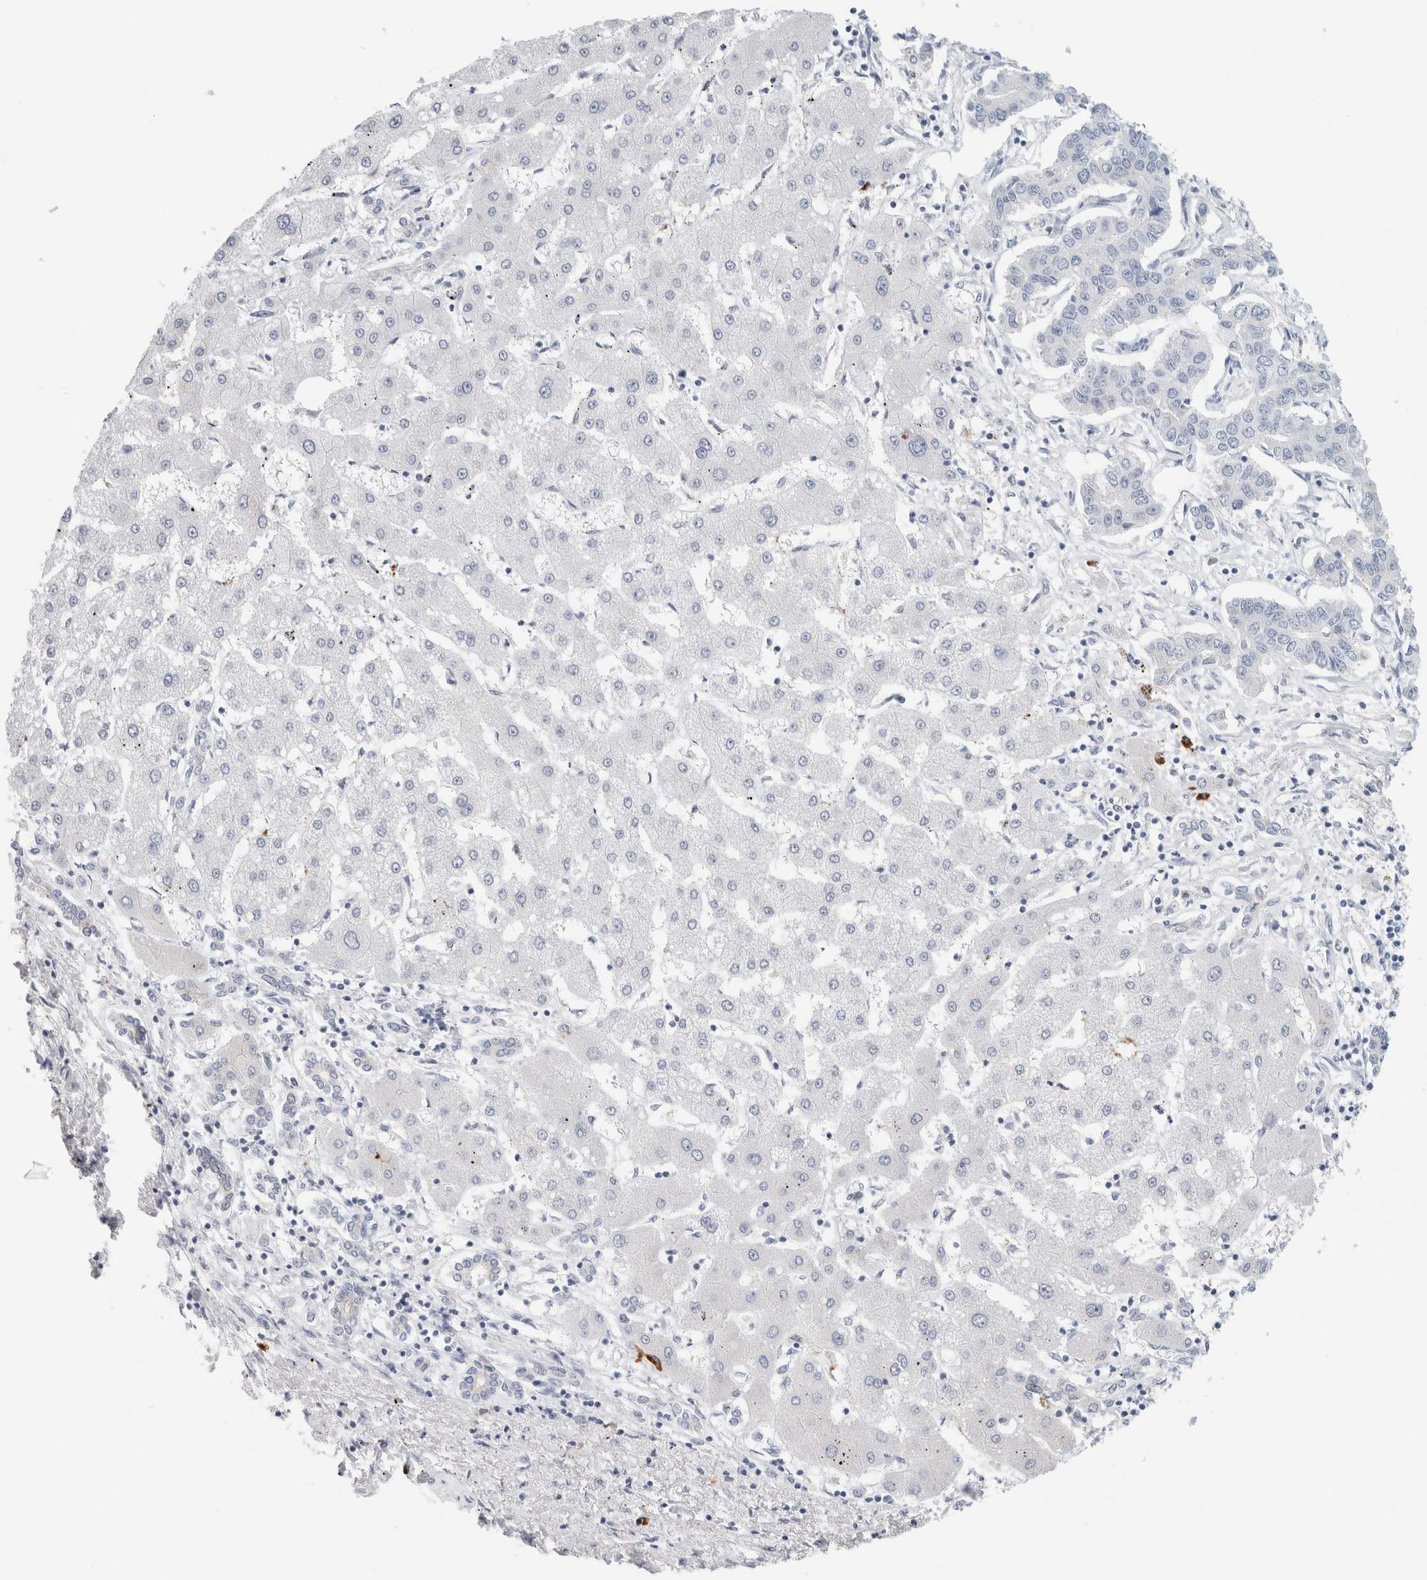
{"staining": {"intensity": "negative", "quantity": "none", "location": "none"}, "tissue": "liver cancer", "cell_type": "Tumor cells", "image_type": "cancer", "snomed": [{"axis": "morphology", "description": "Cholangiocarcinoma"}, {"axis": "topography", "description": "Liver"}], "caption": "This image is of liver cholangiocarcinoma stained with immunohistochemistry to label a protein in brown with the nuclei are counter-stained blue. There is no staining in tumor cells.", "gene": "IL6", "patient": {"sex": "male", "age": 59}}